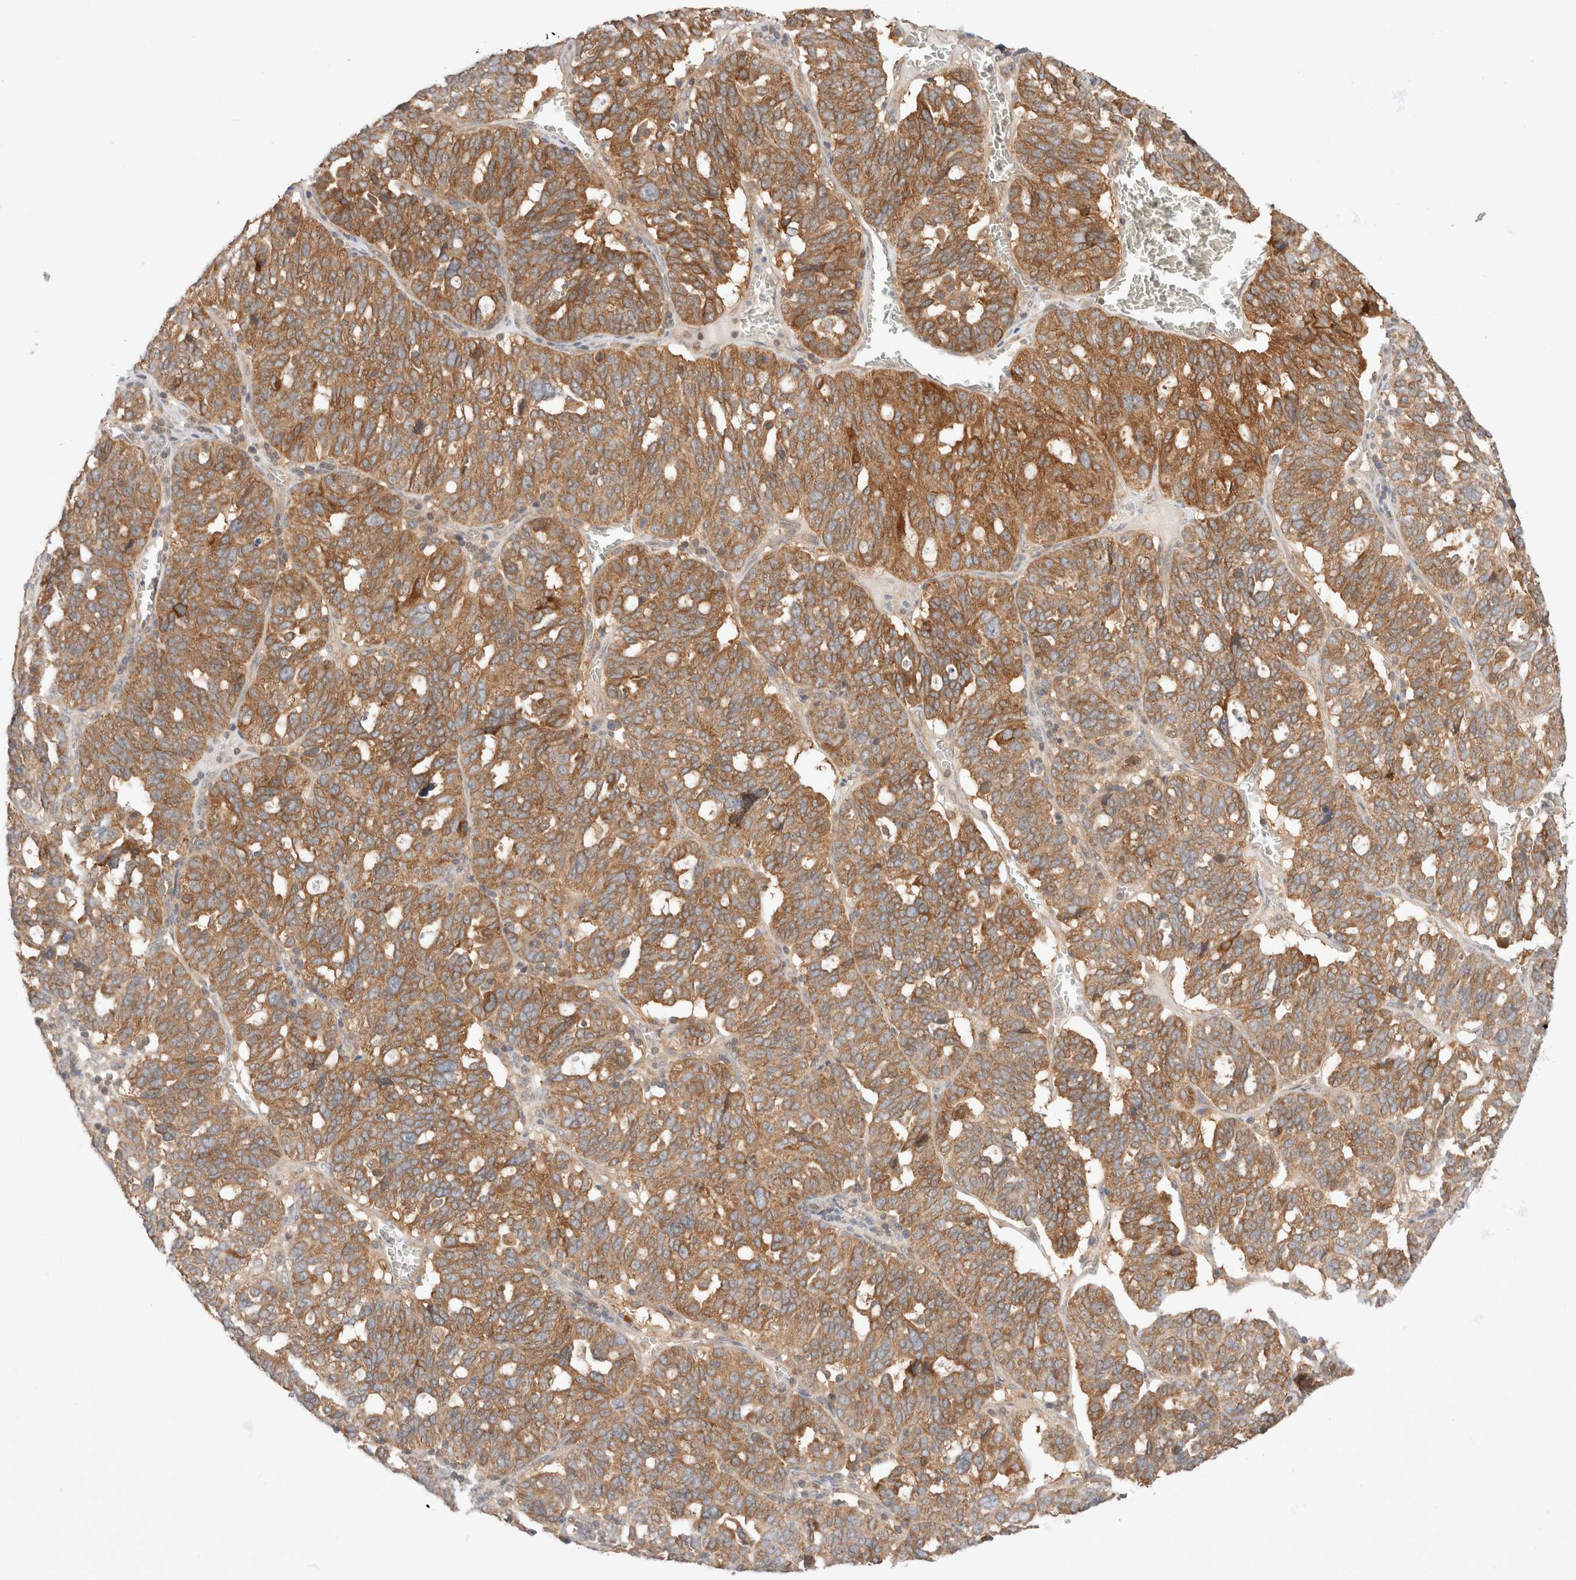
{"staining": {"intensity": "moderate", "quantity": ">75%", "location": "cytoplasmic/membranous"}, "tissue": "ovarian cancer", "cell_type": "Tumor cells", "image_type": "cancer", "snomed": [{"axis": "morphology", "description": "Cystadenocarcinoma, serous, NOS"}, {"axis": "topography", "description": "Ovary"}], "caption": "IHC (DAB (3,3'-diaminobenzidine)) staining of human ovarian cancer reveals moderate cytoplasmic/membranous protein expression in about >75% of tumor cells.", "gene": "XKR4", "patient": {"sex": "female", "age": 59}}